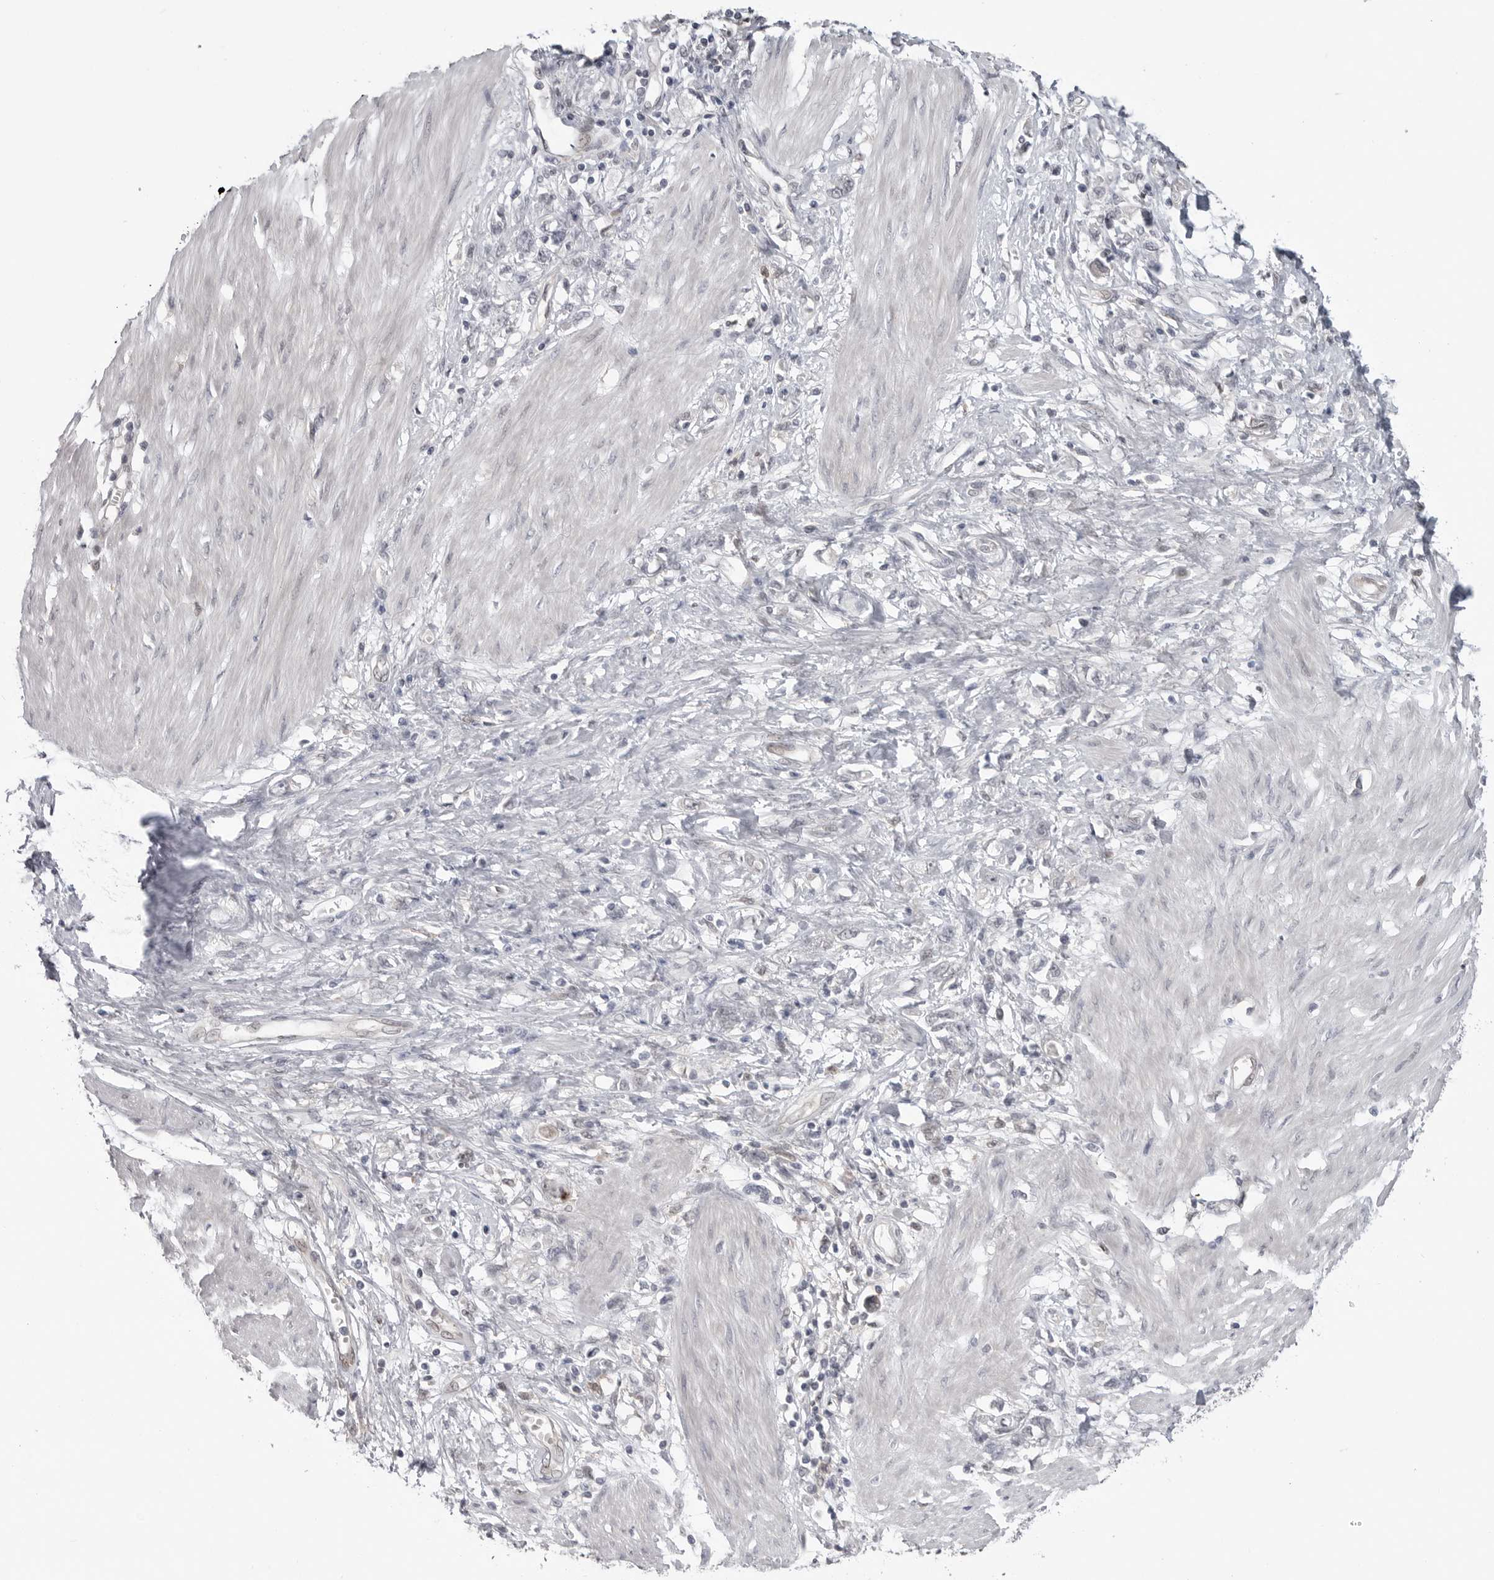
{"staining": {"intensity": "negative", "quantity": "none", "location": "none"}, "tissue": "stomach cancer", "cell_type": "Tumor cells", "image_type": "cancer", "snomed": [{"axis": "morphology", "description": "Adenocarcinoma, NOS"}, {"axis": "topography", "description": "Stomach"}], "caption": "The immunohistochemistry micrograph has no significant staining in tumor cells of stomach cancer (adenocarcinoma) tissue. The staining was performed using DAB to visualize the protein expression in brown, while the nuclei were stained in blue with hematoxylin (Magnification: 20x).", "gene": "PNPO", "patient": {"sex": "female", "age": 76}}